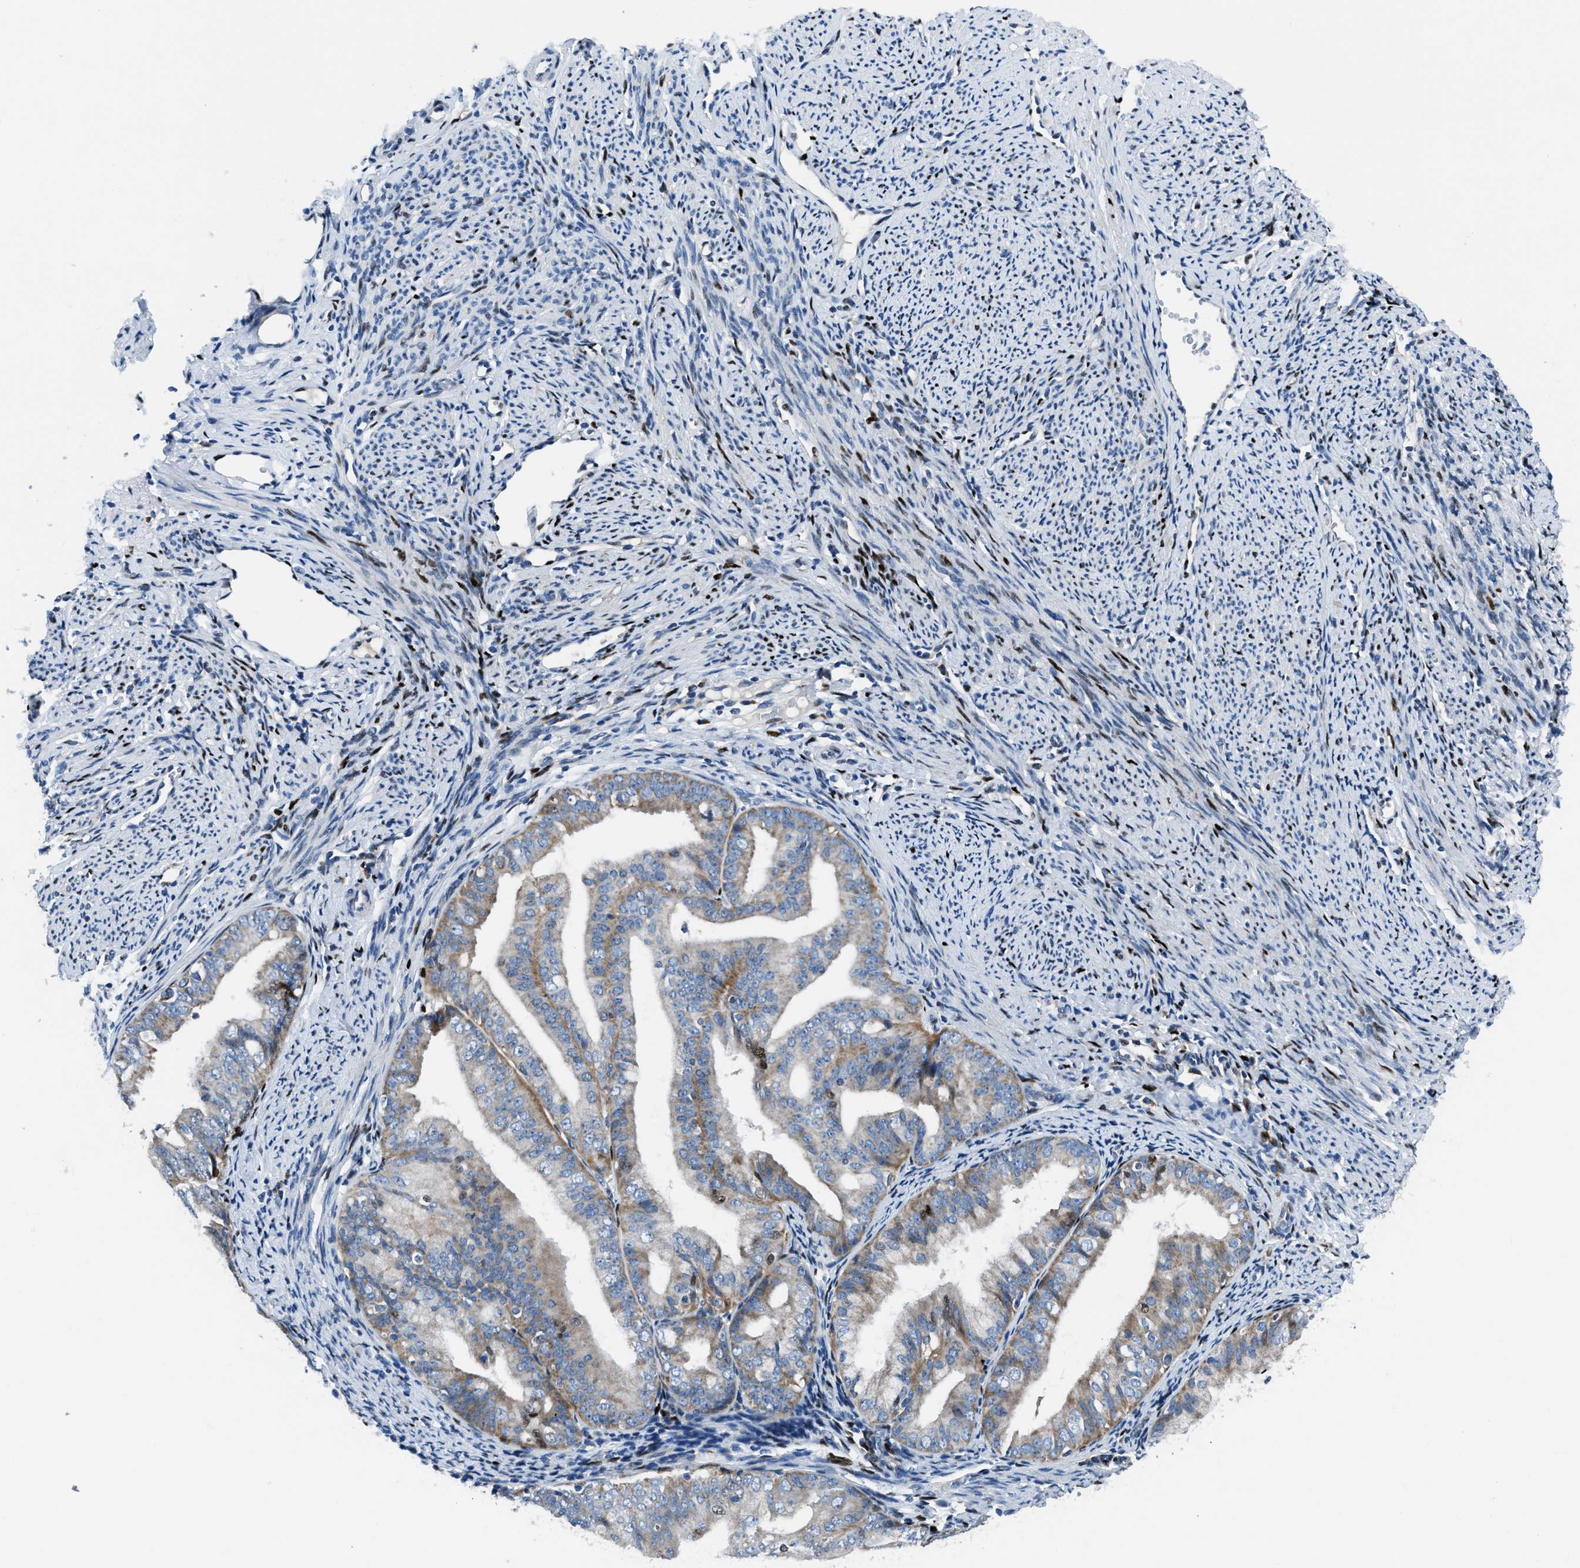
{"staining": {"intensity": "weak", "quantity": "25%-75%", "location": "cytoplasmic/membranous"}, "tissue": "endometrial cancer", "cell_type": "Tumor cells", "image_type": "cancer", "snomed": [{"axis": "morphology", "description": "Adenocarcinoma, NOS"}, {"axis": "topography", "description": "Endometrium"}], "caption": "Human adenocarcinoma (endometrial) stained for a protein (brown) displays weak cytoplasmic/membranous positive positivity in about 25%-75% of tumor cells.", "gene": "EGR1", "patient": {"sex": "female", "age": 63}}